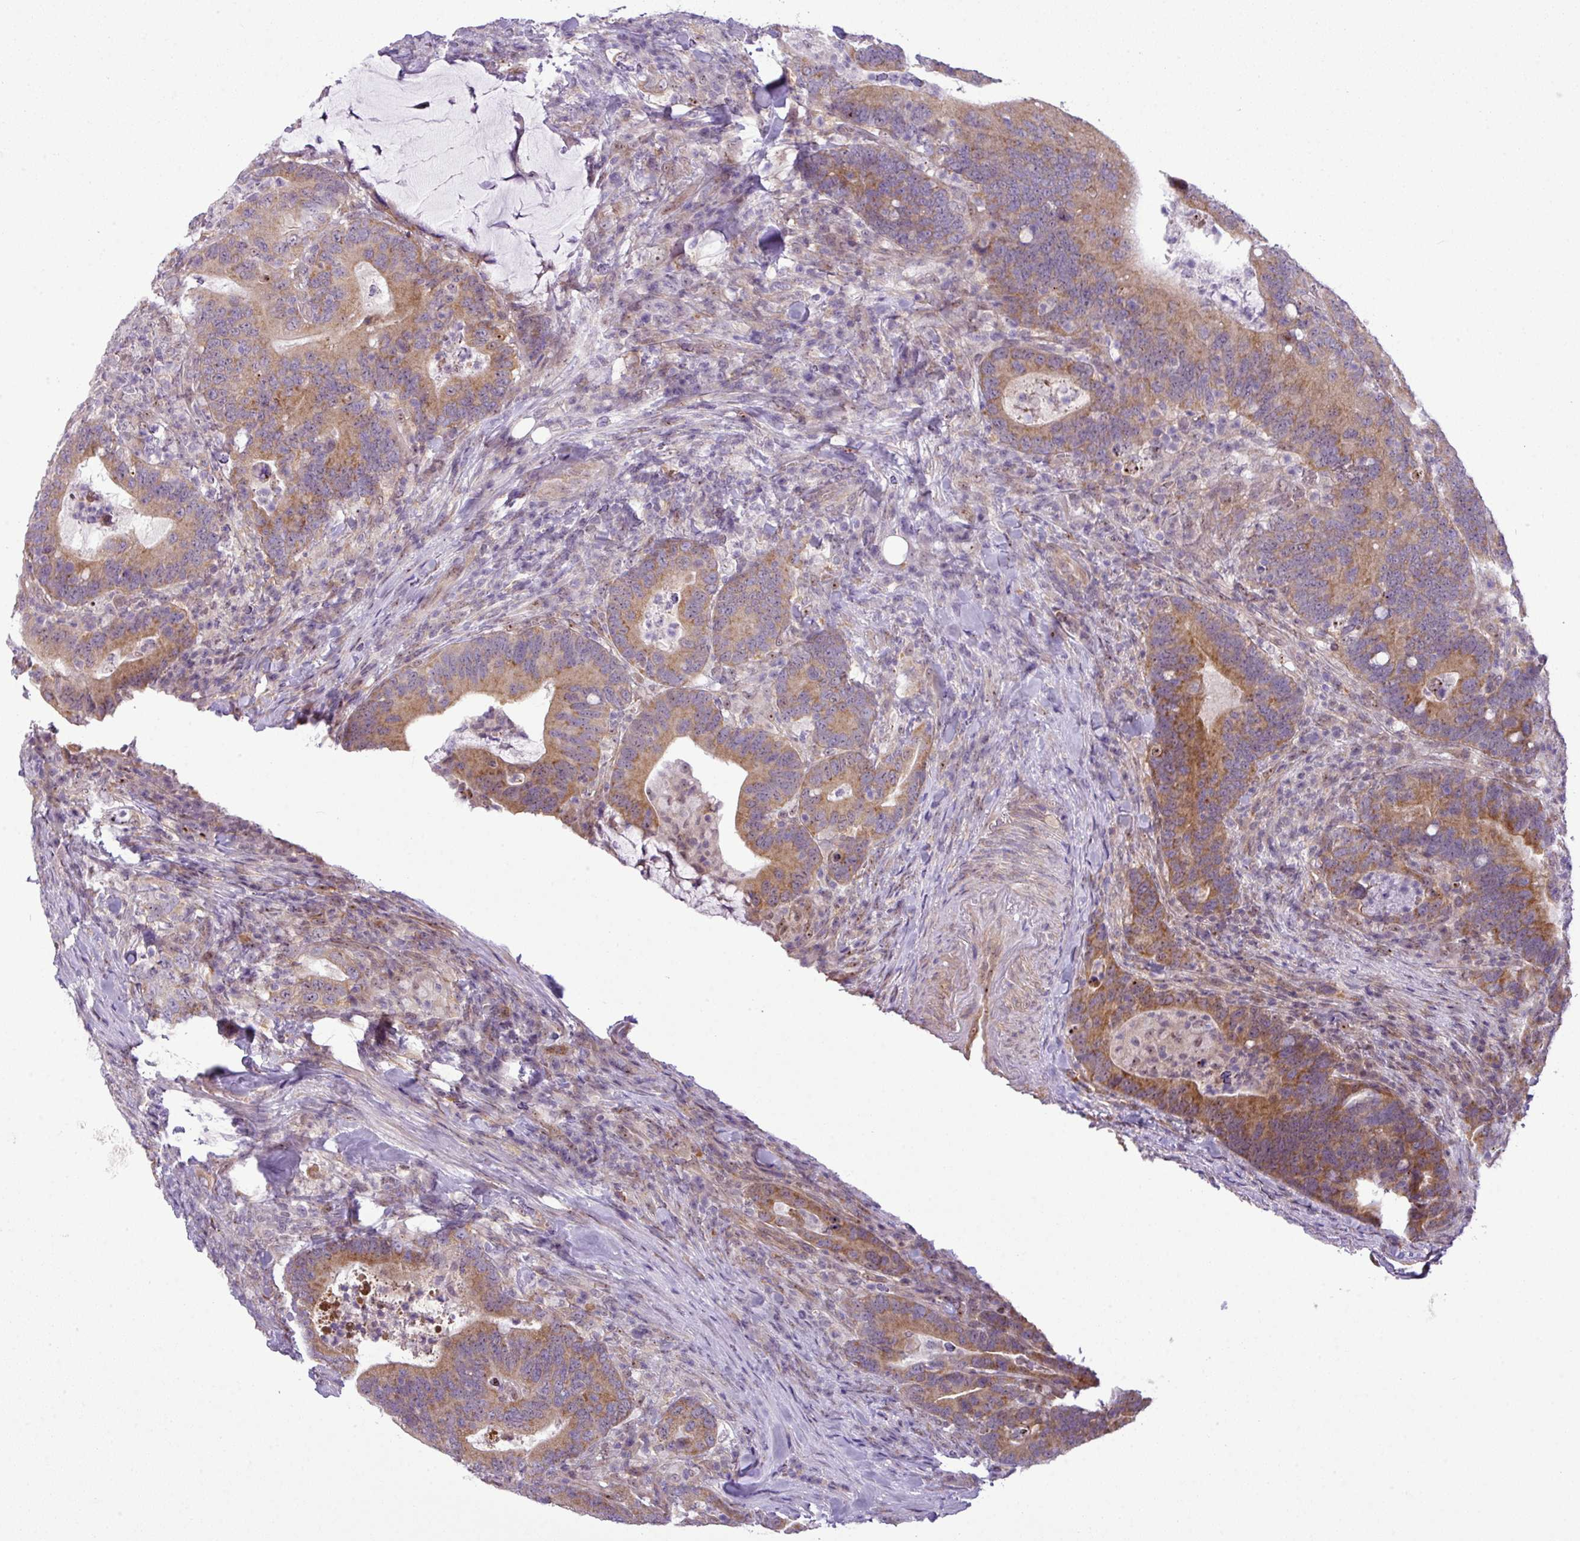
{"staining": {"intensity": "moderate", "quantity": ">75%", "location": "cytoplasmic/membranous"}, "tissue": "colorectal cancer", "cell_type": "Tumor cells", "image_type": "cancer", "snomed": [{"axis": "morphology", "description": "Adenocarcinoma, NOS"}, {"axis": "topography", "description": "Colon"}], "caption": "This is a micrograph of immunohistochemistry staining of colorectal adenocarcinoma, which shows moderate staining in the cytoplasmic/membranous of tumor cells.", "gene": "MAK16", "patient": {"sex": "female", "age": 66}}